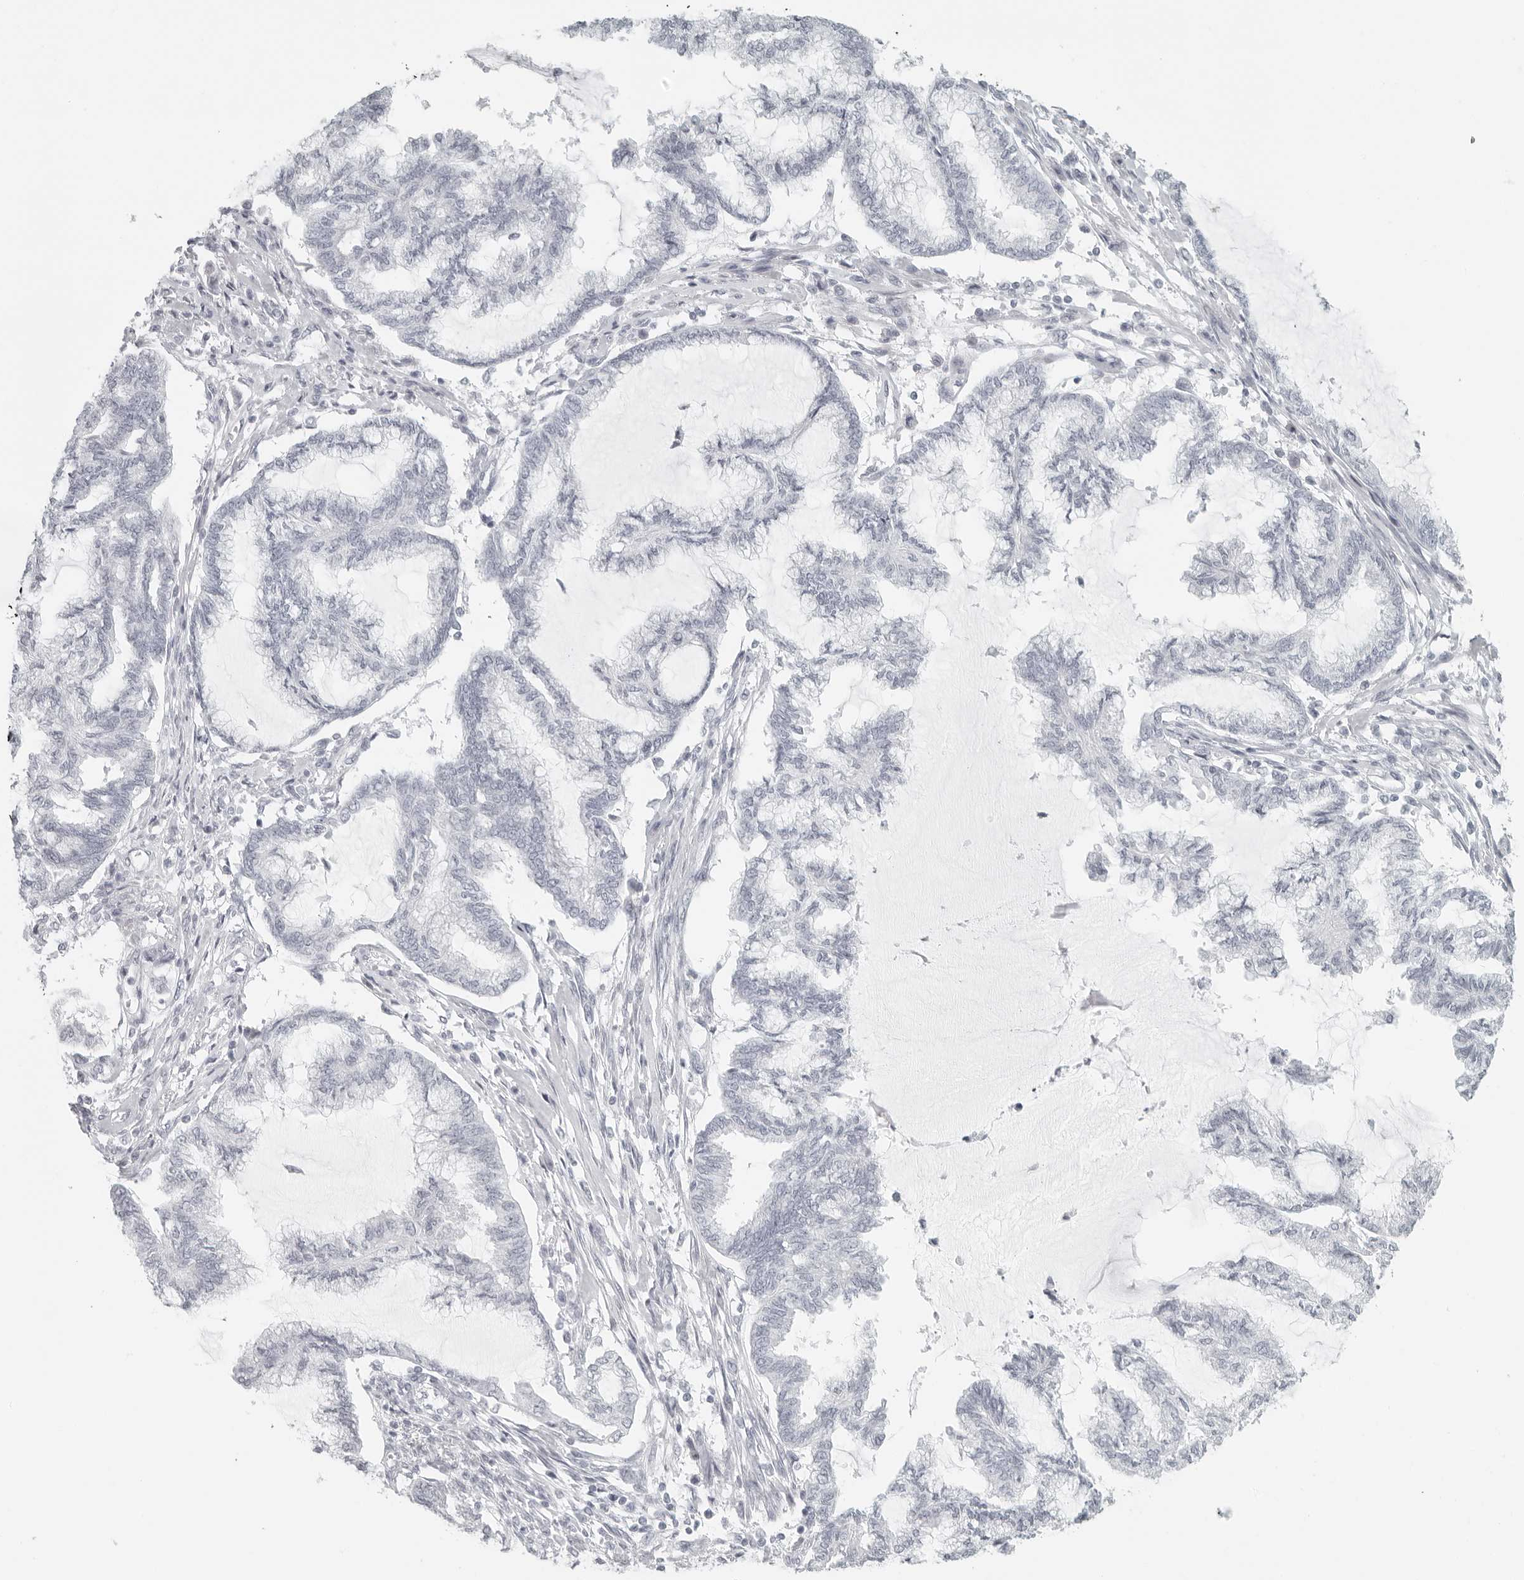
{"staining": {"intensity": "negative", "quantity": "none", "location": "none"}, "tissue": "endometrial cancer", "cell_type": "Tumor cells", "image_type": "cancer", "snomed": [{"axis": "morphology", "description": "Adenocarcinoma, NOS"}, {"axis": "topography", "description": "Endometrium"}], "caption": "DAB (3,3'-diaminobenzidine) immunohistochemical staining of adenocarcinoma (endometrial) demonstrates no significant positivity in tumor cells.", "gene": "RPS6KC1", "patient": {"sex": "female", "age": 86}}